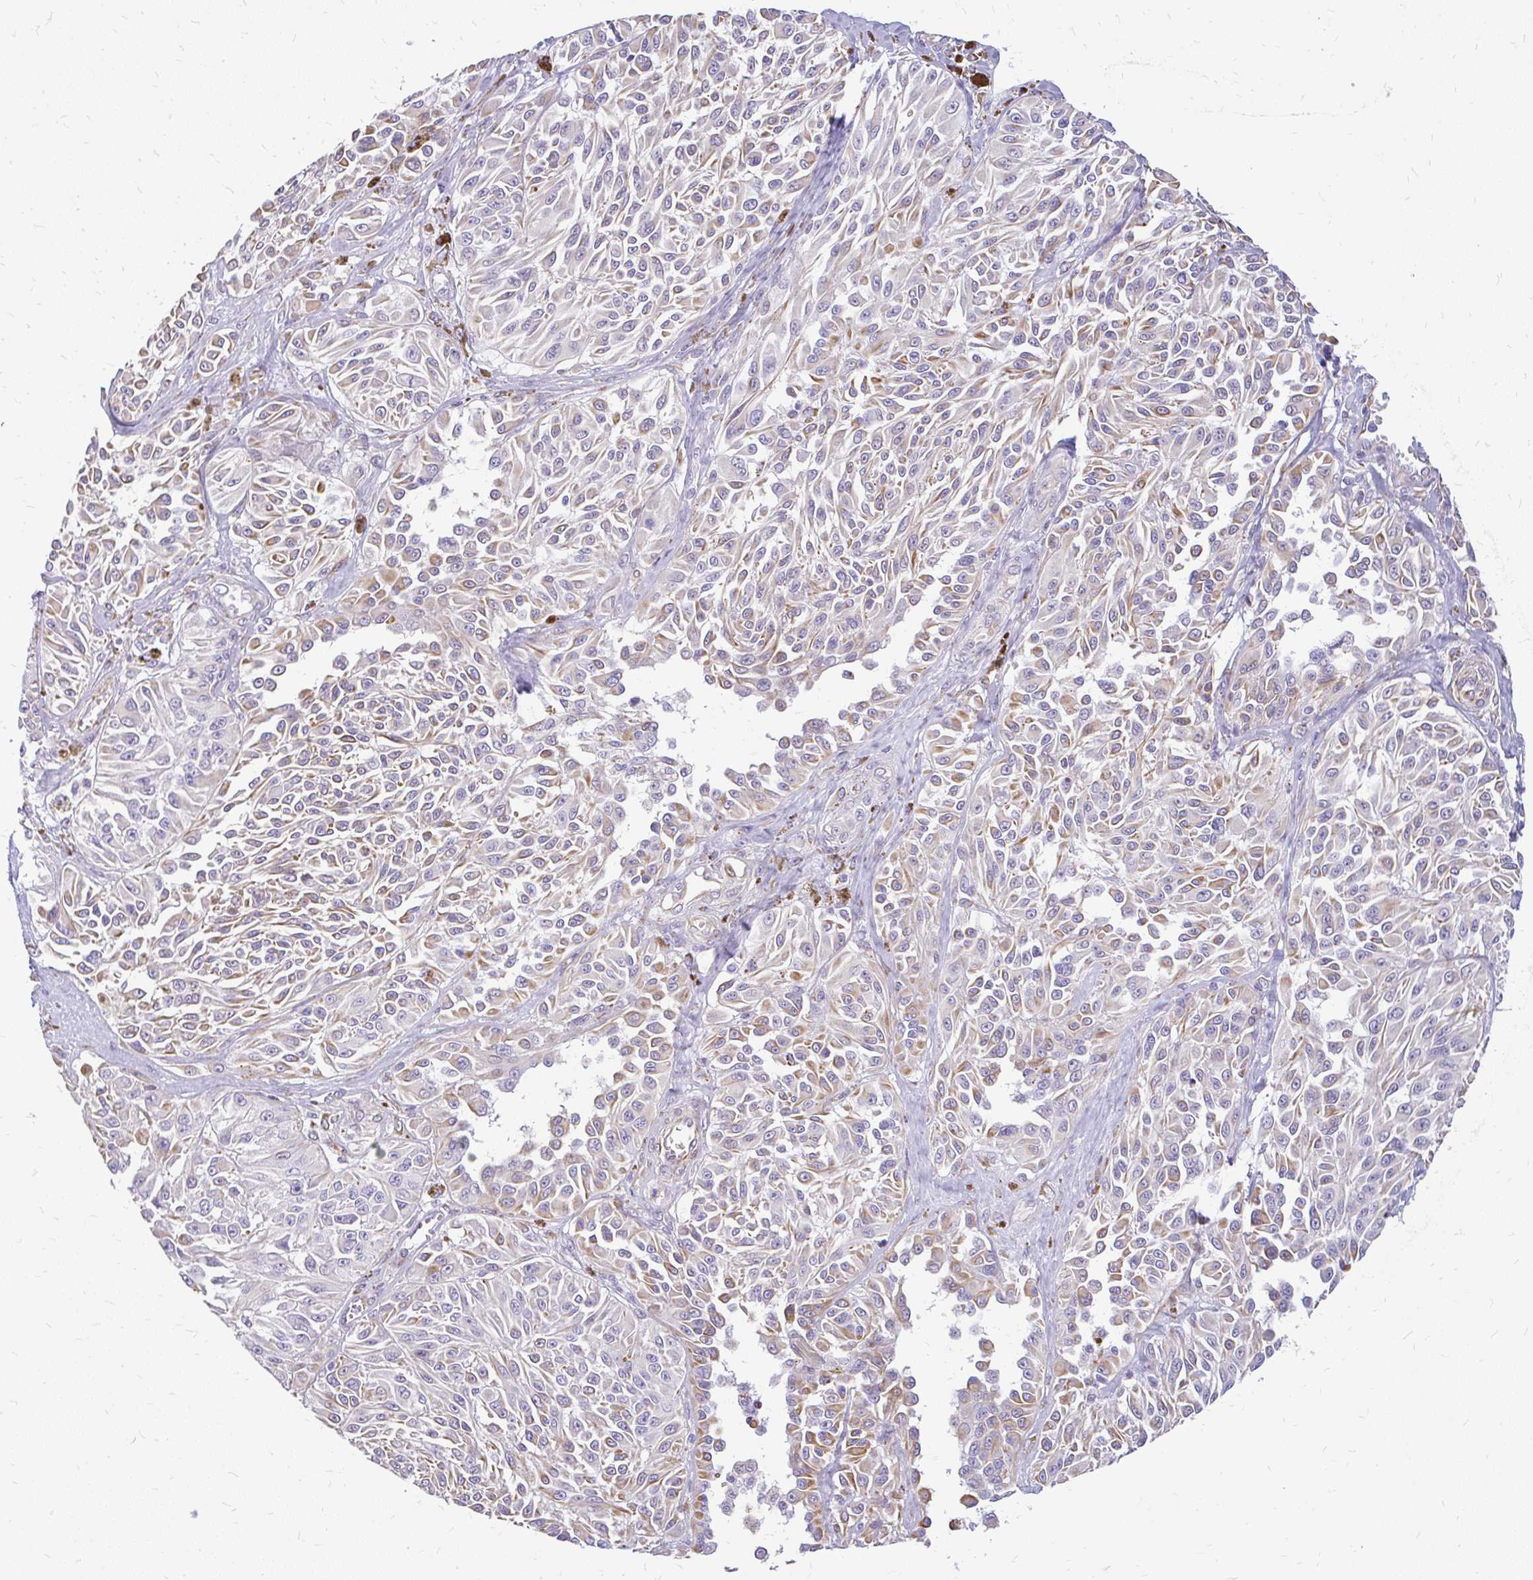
{"staining": {"intensity": "moderate", "quantity": "25%-75%", "location": "cytoplasmic/membranous"}, "tissue": "melanoma", "cell_type": "Tumor cells", "image_type": "cancer", "snomed": [{"axis": "morphology", "description": "Malignant melanoma, NOS"}, {"axis": "topography", "description": "Skin"}], "caption": "Brown immunohistochemical staining in human malignant melanoma reveals moderate cytoplasmic/membranous positivity in approximately 25%-75% of tumor cells. (DAB IHC with brightfield microscopy, high magnification).", "gene": "FAM83C", "patient": {"sex": "male", "age": 94}}